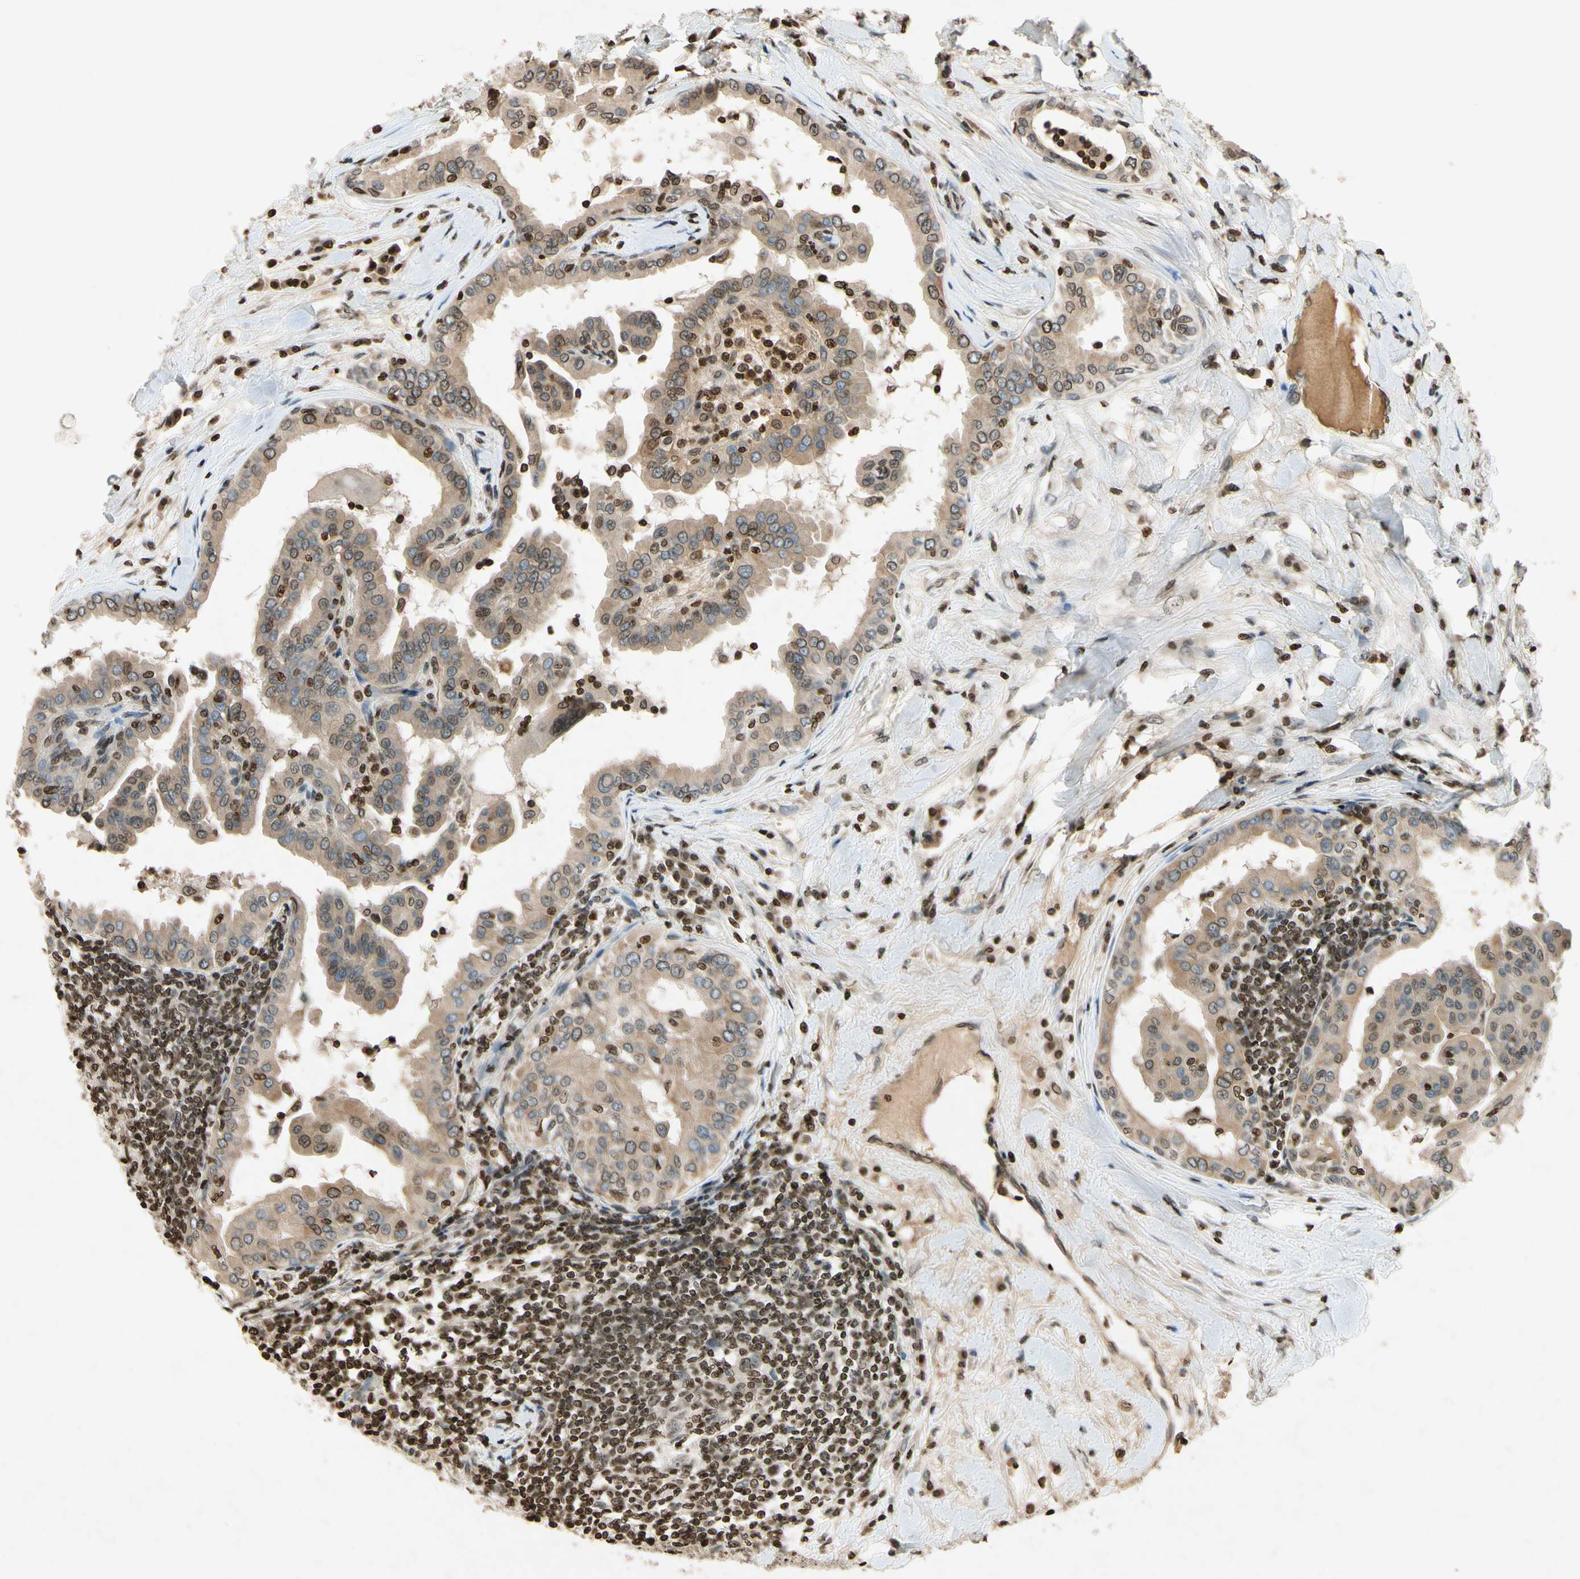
{"staining": {"intensity": "weak", "quantity": "<25%", "location": "nuclear"}, "tissue": "thyroid cancer", "cell_type": "Tumor cells", "image_type": "cancer", "snomed": [{"axis": "morphology", "description": "Papillary adenocarcinoma, NOS"}, {"axis": "topography", "description": "Thyroid gland"}], "caption": "Human papillary adenocarcinoma (thyroid) stained for a protein using immunohistochemistry (IHC) displays no staining in tumor cells.", "gene": "HOXB3", "patient": {"sex": "male", "age": 33}}